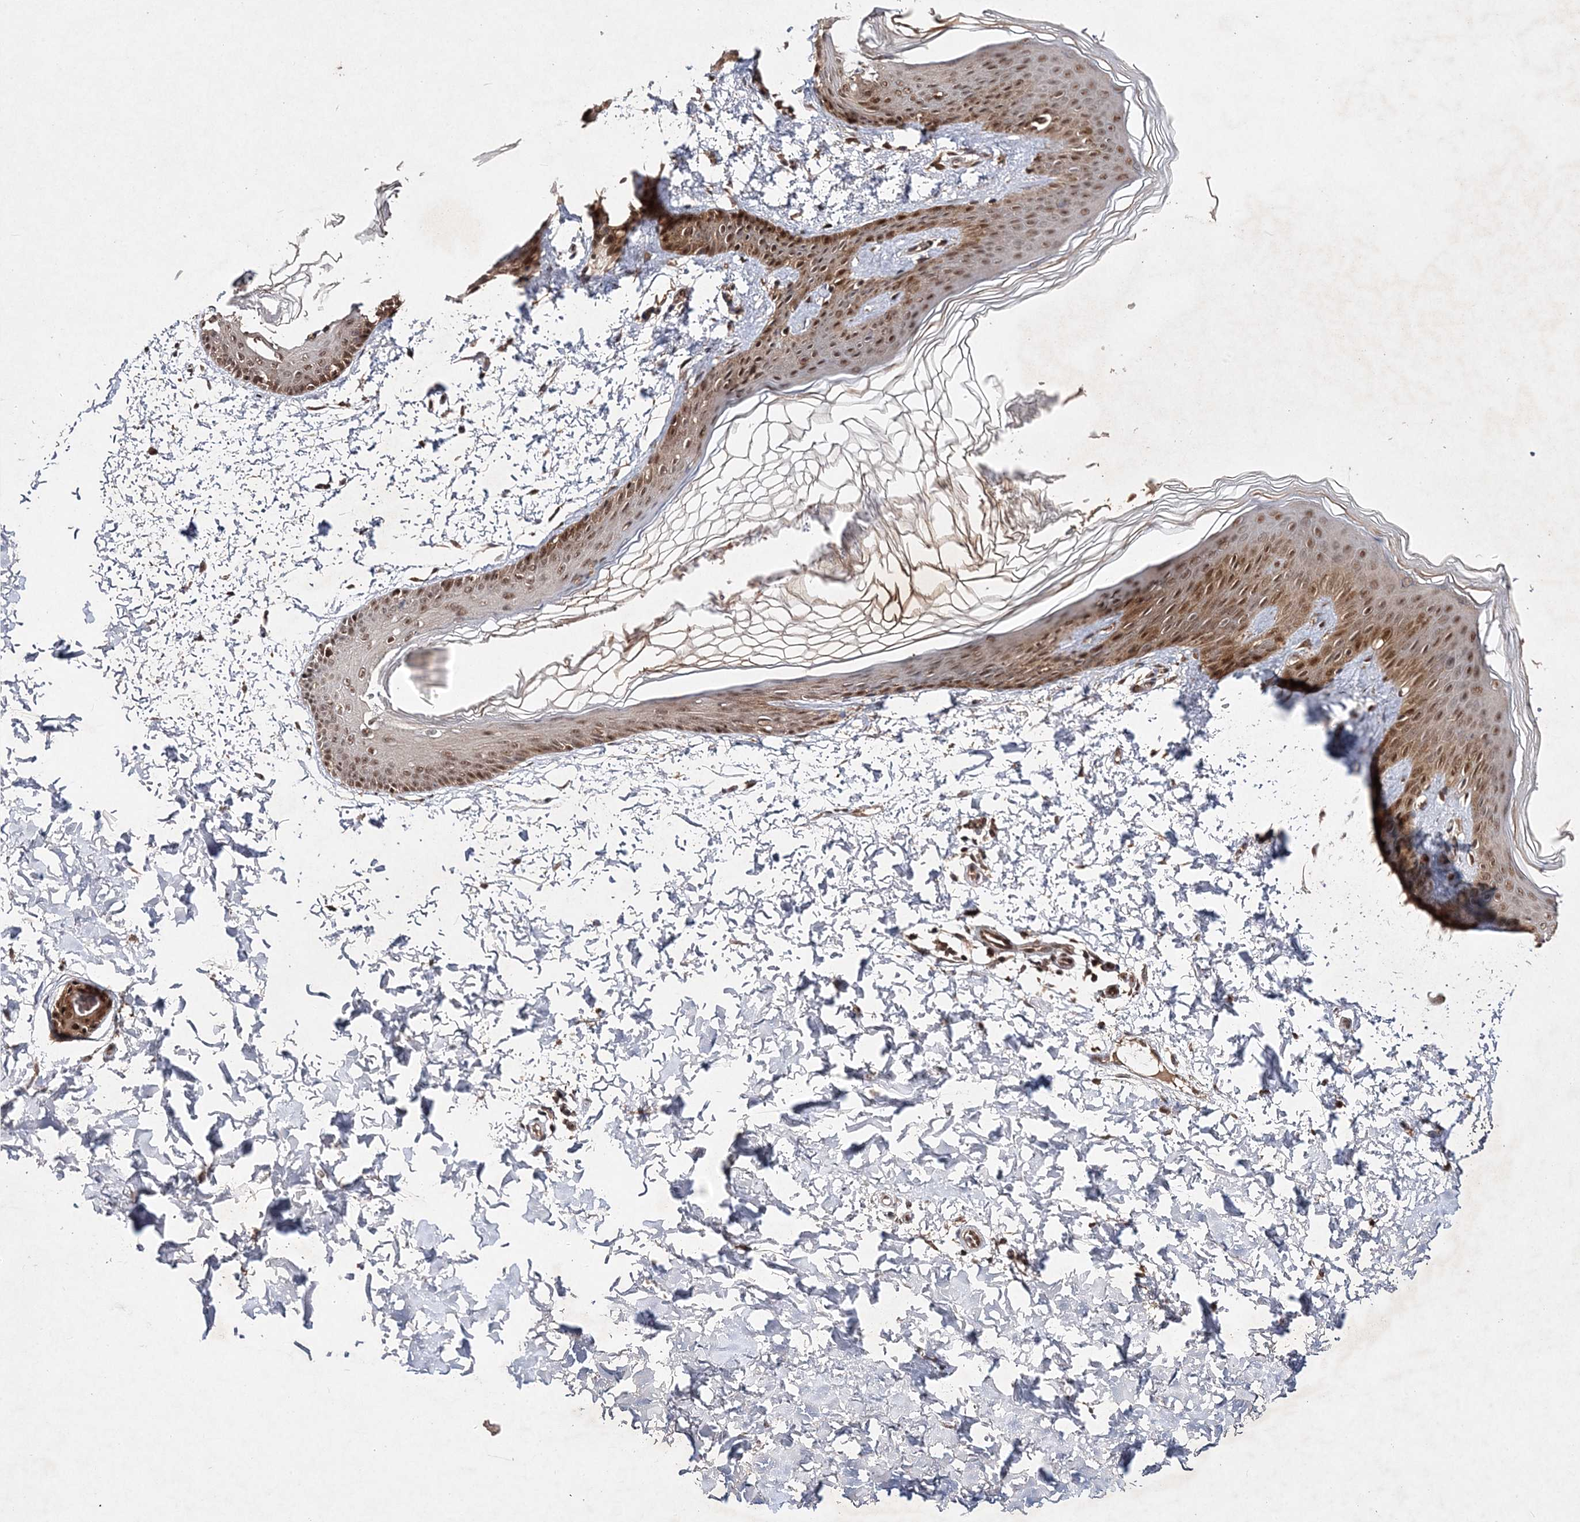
{"staining": {"intensity": "moderate", "quantity": ">75%", "location": "nuclear"}, "tissue": "skin", "cell_type": "Fibroblasts", "image_type": "normal", "snomed": [{"axis": "morphology", "description": "Normal tissue, NOS"}, {"axis": "morphology", "description": "Neoplasm, benign, NOS"}, {"axis": "topography", "description": "Skin"}, {"axis": "topography", "description": "Soft tissue"}], "caption": "Immunohistochemical staining of normal human skin shows >75% levels of moderate nuclear protein staining in about >75% of fibroblasts. The staining was performed using DAB, with brown indicating positive protein expression. Nuclei are stained blue with hematoxylin.", "gene": "NIF3L1", "patient": {"sex": "male", "age": 26}}